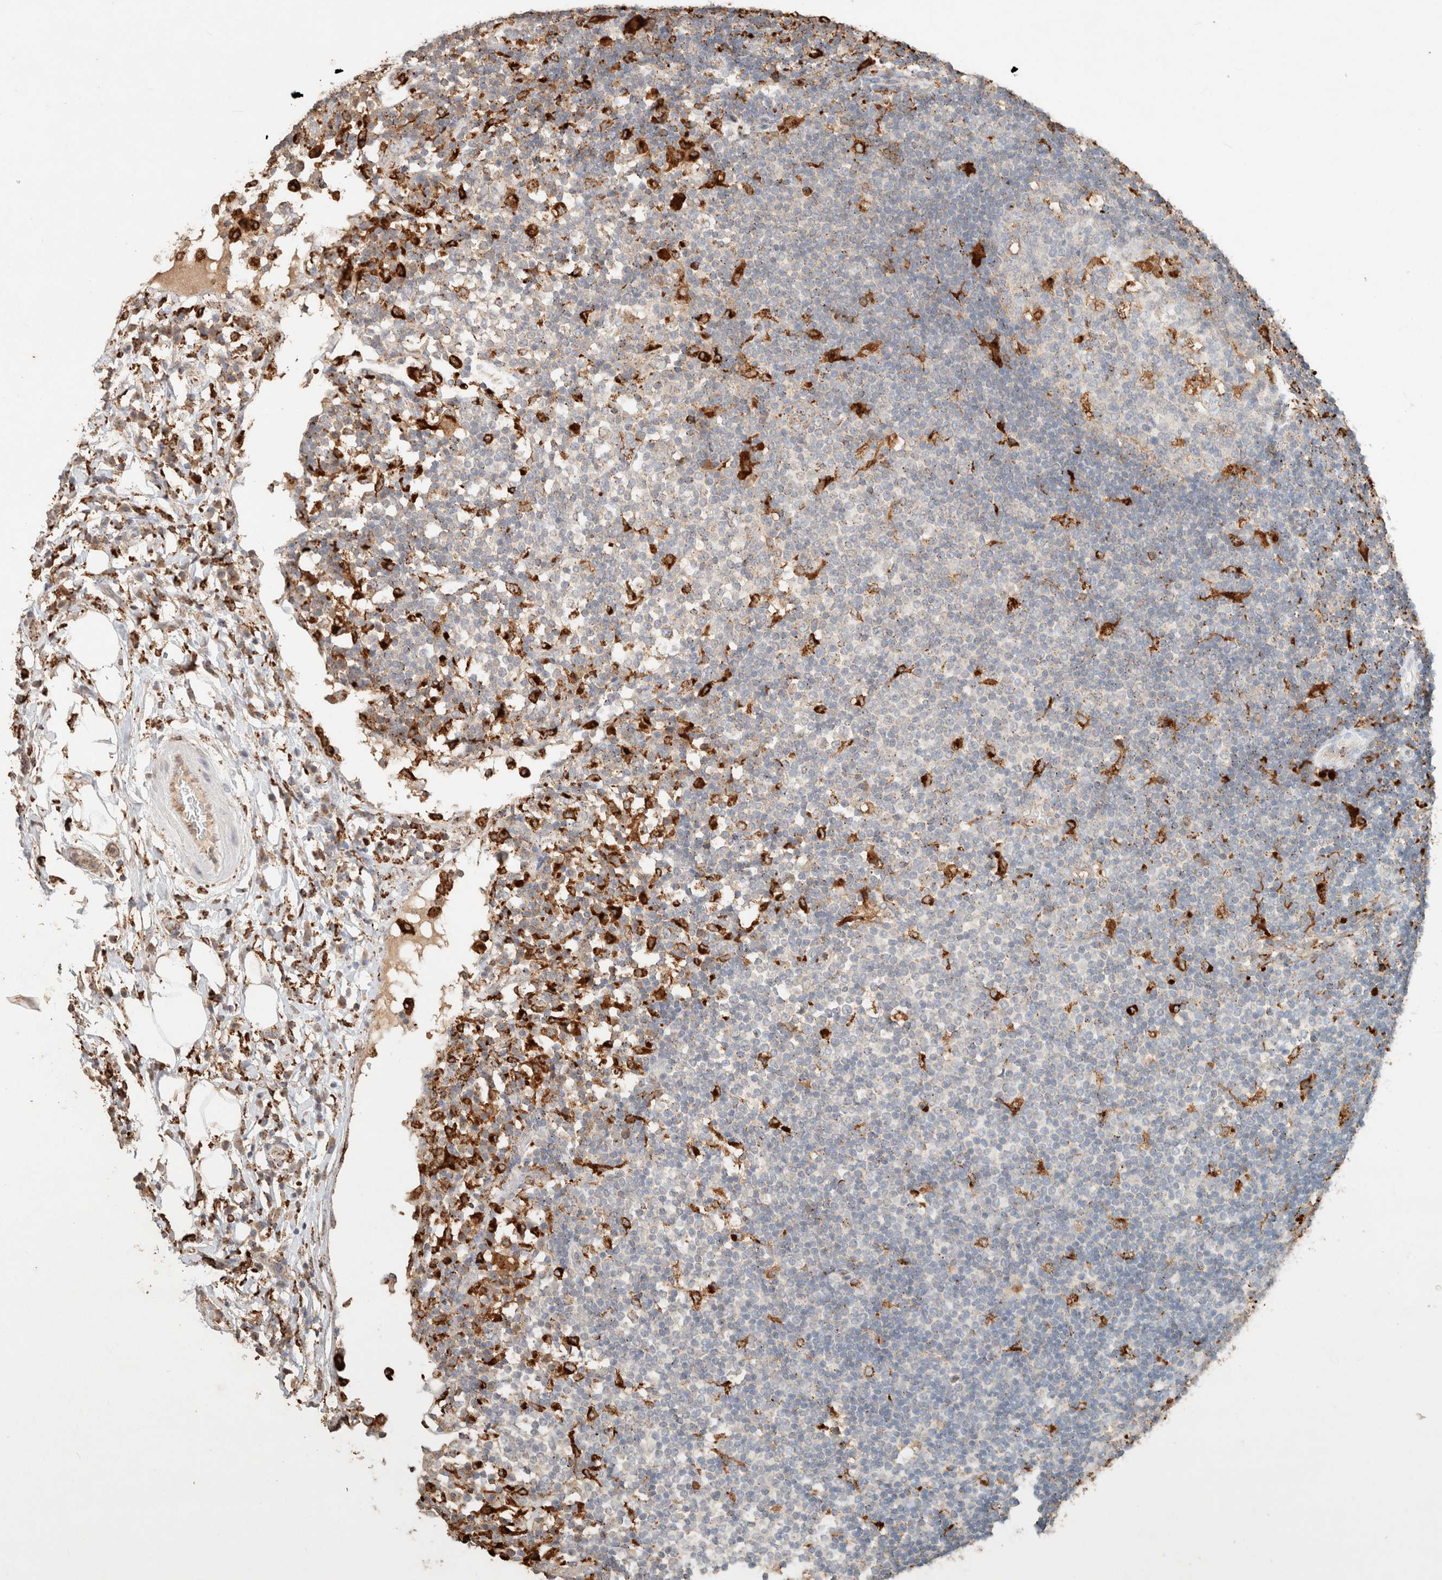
{"staining": {"intensity": "negative", "quantity": "none", "location": "none"}, "tissue": "lymph node", "cell_type": "Germinal center cells", "image_type": "normal", "snomed": [{"axis": "morphology", "description": "Normal tissue, NOS"}, {"axis": "topography", "description": "Lymph node"}], "caption": "Photomicrograph shows no protein positivity in germinal center cells of unremarkable lymph node. (Brightfield microscopy of DAB (3,3'-diaminobenzidine) immunohistochemistry (IHC) at high magnification).", "gene": "CTSC", "patient": {"sex": "female", "age": 53}}